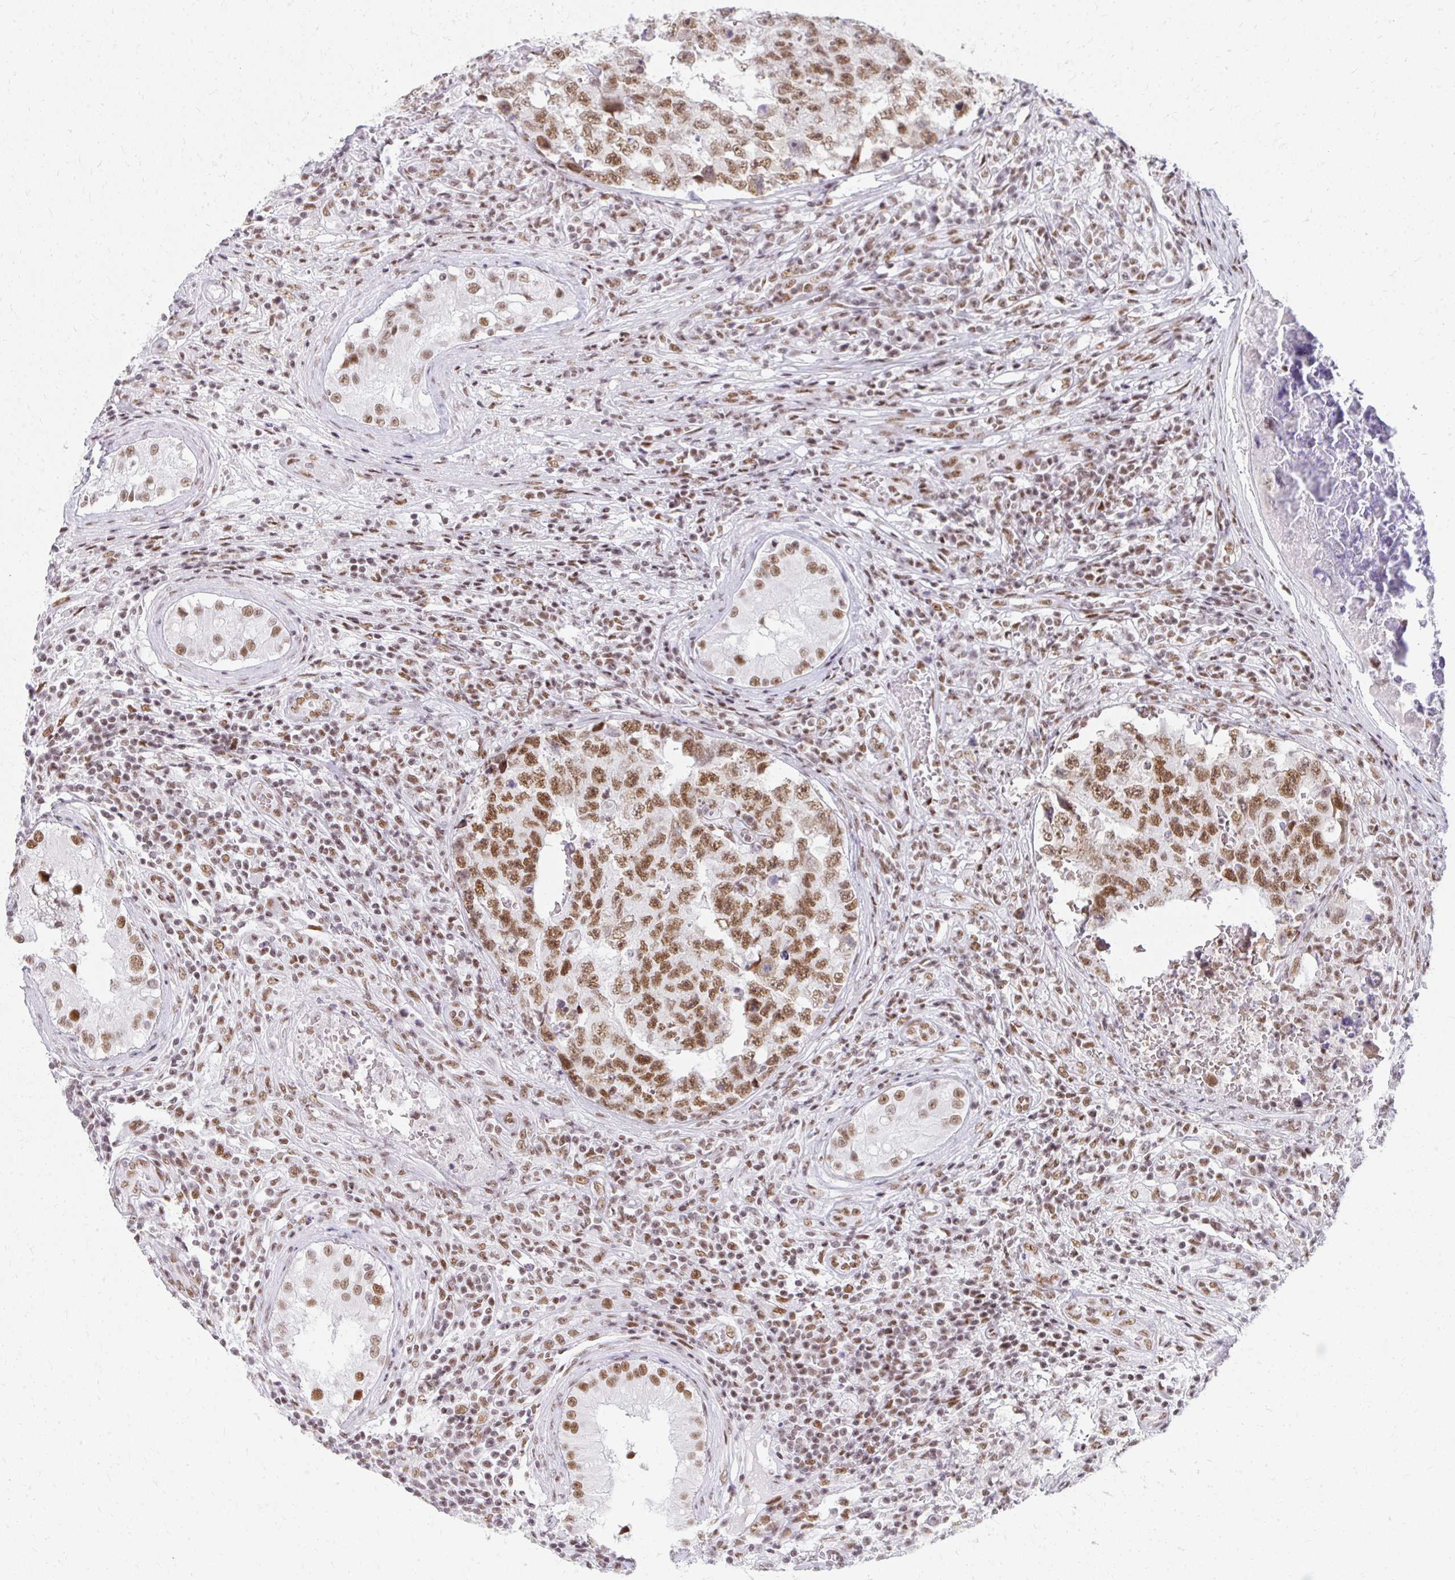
{"staining": {"intensity": "moderate", "quantity": ">75%", "location": "nuclear"}, "tissue": "testis cancer", "cell_type": "Tumor cells", "image_type": "cancer", "snomed": [{"axis": "morphology", "description": "Carcinoma, Embryonal, NOS"}, {"axis": "topography", "description": "Testis"}], "caption": "Brown immunohistochemical staining in testis cancer reveals moderate nuclear positivity in approximately >75% of tumor cells.", "gene": "CREBBP", "patient": {"sex": "male", "age": 25}}